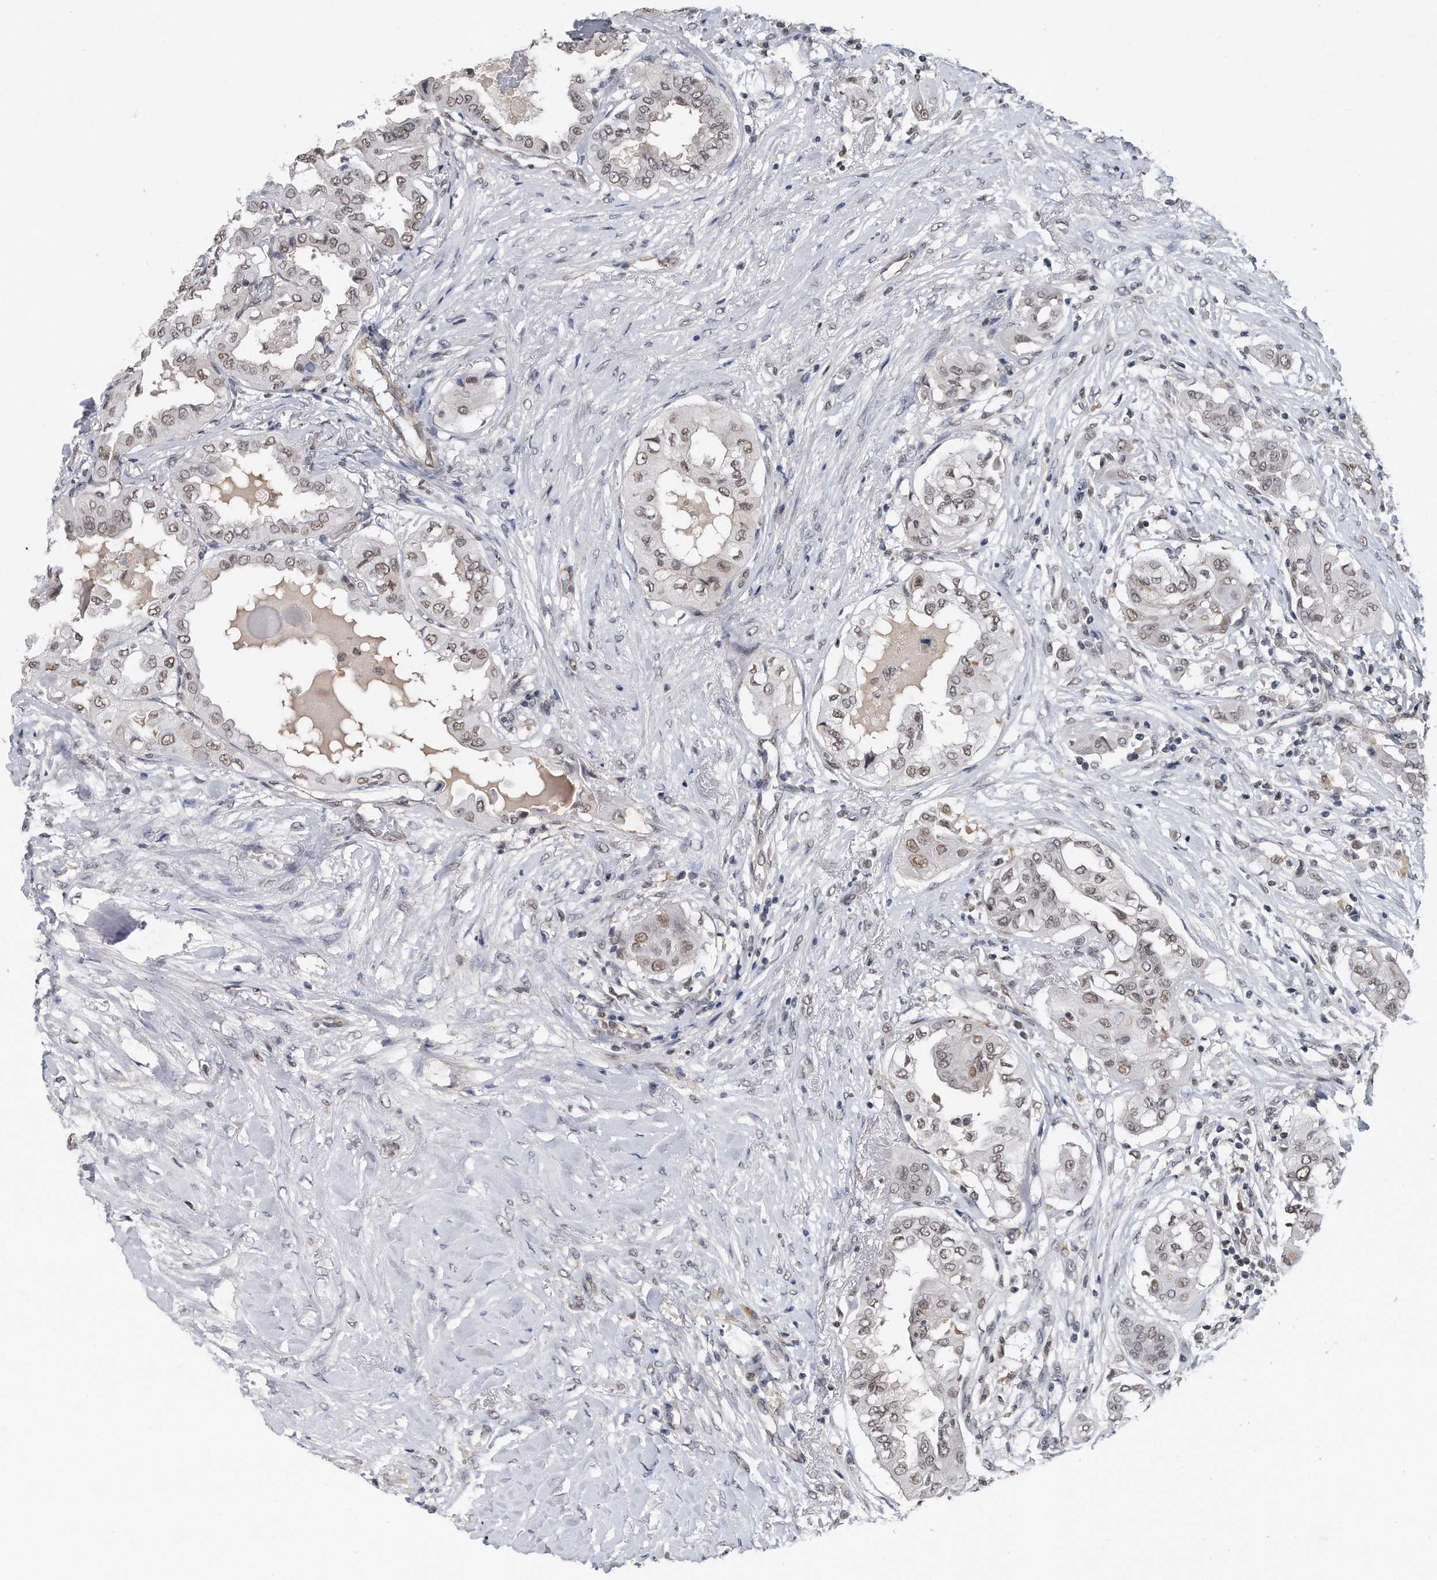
{"staining": {"intensity": "moderate", "quantity": ">75%", "location": "nuclear"}, "tissue": "thyroid cancer", "cell_type": "Tumor cells", "image_type": "cancer", "snomed": [{"axis": "morphology", "description": "Papillary adenocarcinoma, NOS"}, {"axis": "topography", "description": "Thyroid gland"}], "caption": "Tumor cells demonstrate moderate nuclear expression in approximately >75% of cells in thyroid papillary adenocarcinoma. The staining is performed using DAB (3,3'-diaminobenzidine) brown chromogen to label protein expression. The nuclei are counter-stained blue using hematoxylin.", "gene": "TP53INP1", "patient": {"sex": "female", "age": 59}}